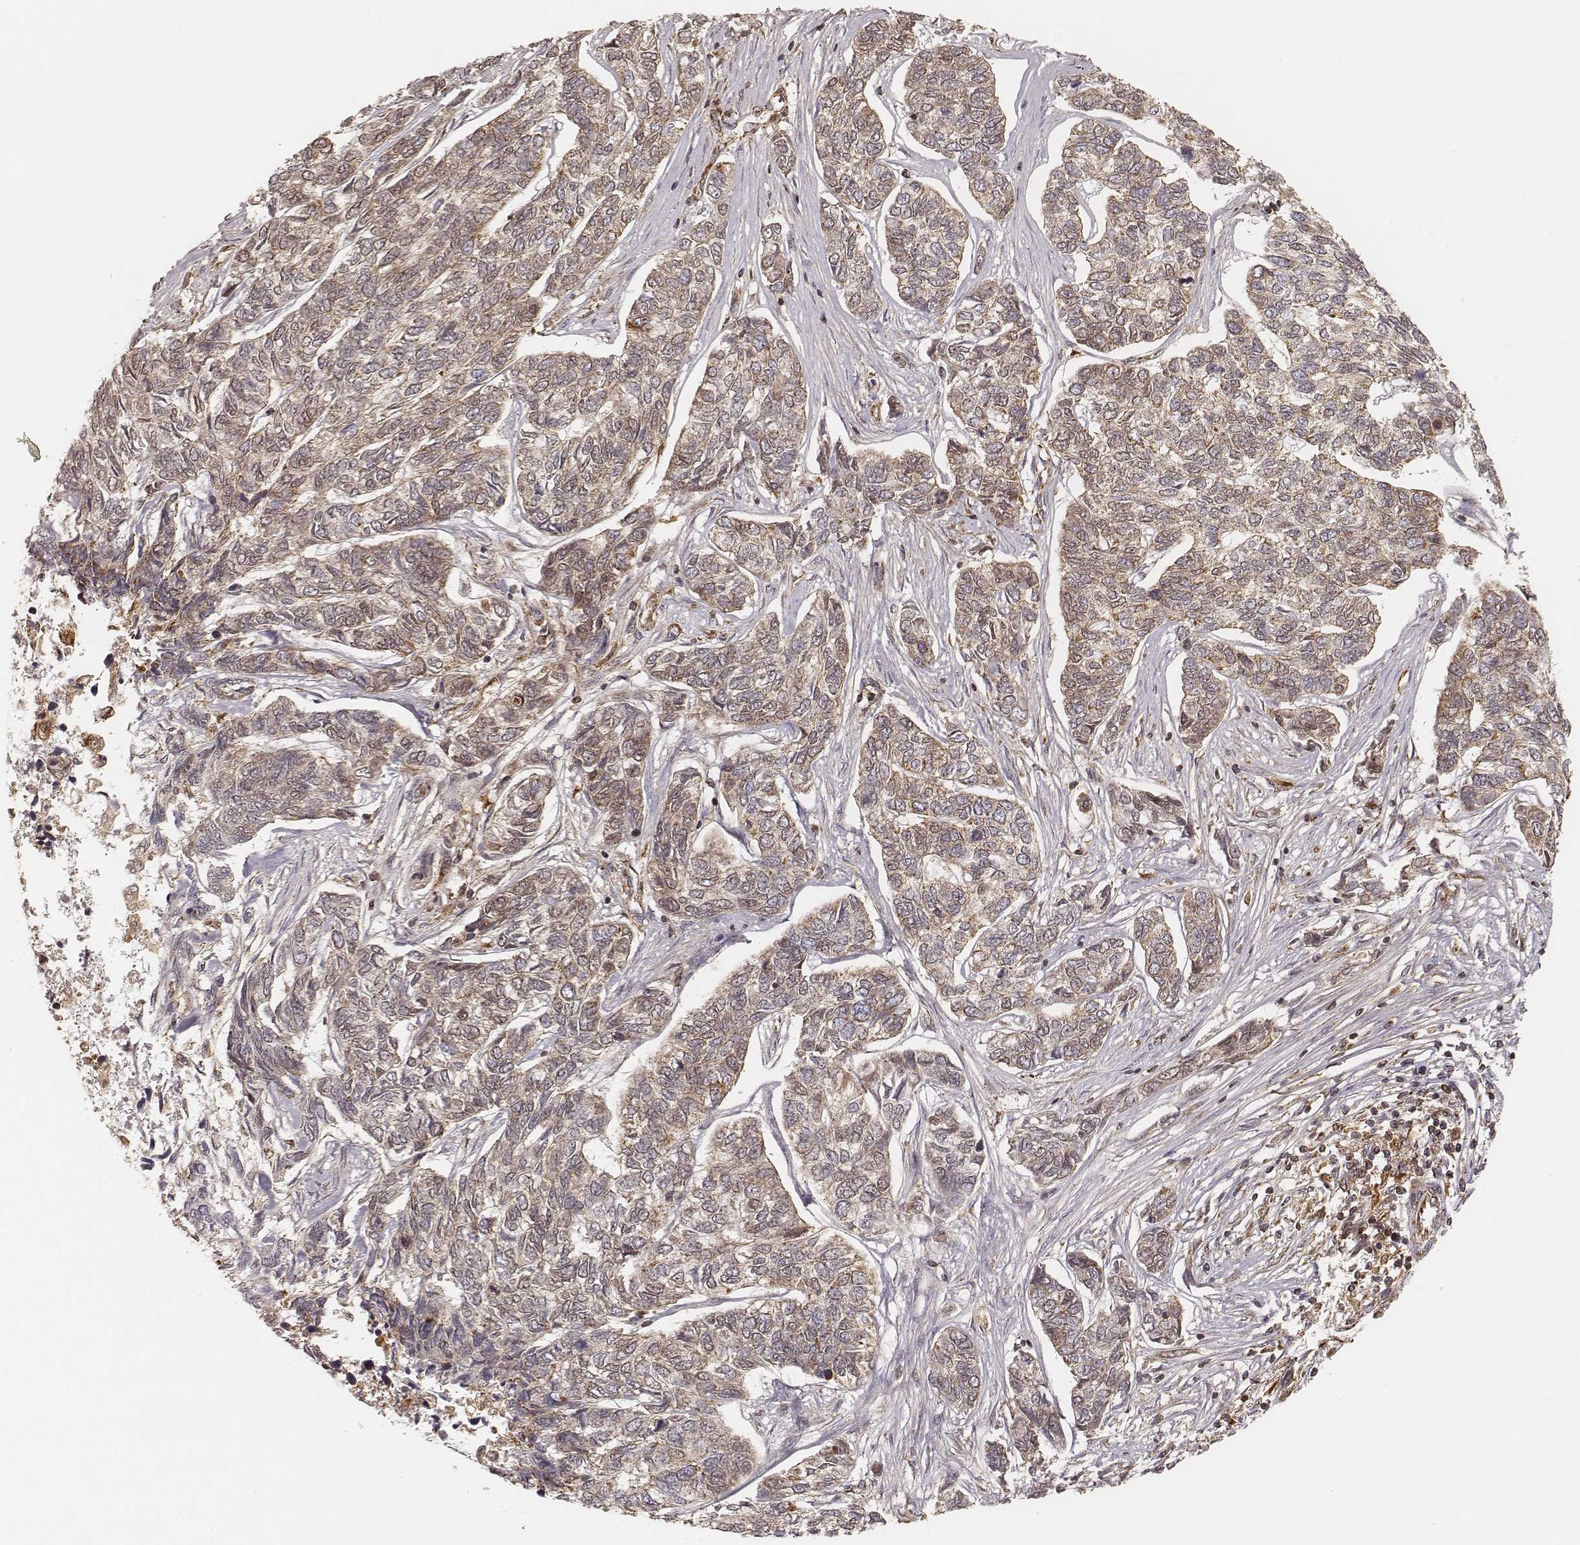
{"staining": {"intensity": "moderate", "quantity": ">75%", "location": "cytoplasmic/membranous"}, "tissue": "skin cancer", "cell_type": "Tumor cells", "image_type": "cancer", "snomed": [{"axis": "morphology", "description": "Basal cell carcinoma"}, {"axis": "topography", "description": "Skin"}], "caption": "Immunohistochemistry (DAB) staining of basal cell carcinoma (skin) displays moderate cytoplasmic/membranous protein expression in about >75% of tumor cells. (Stains: DAB (3,3'-diaminobenzidine) in brown, nuclei in blue, Microscopy: brightfield microscopy at high magnification).", "gene": "CS", "patient": {"sex": "female", "age": 65}}